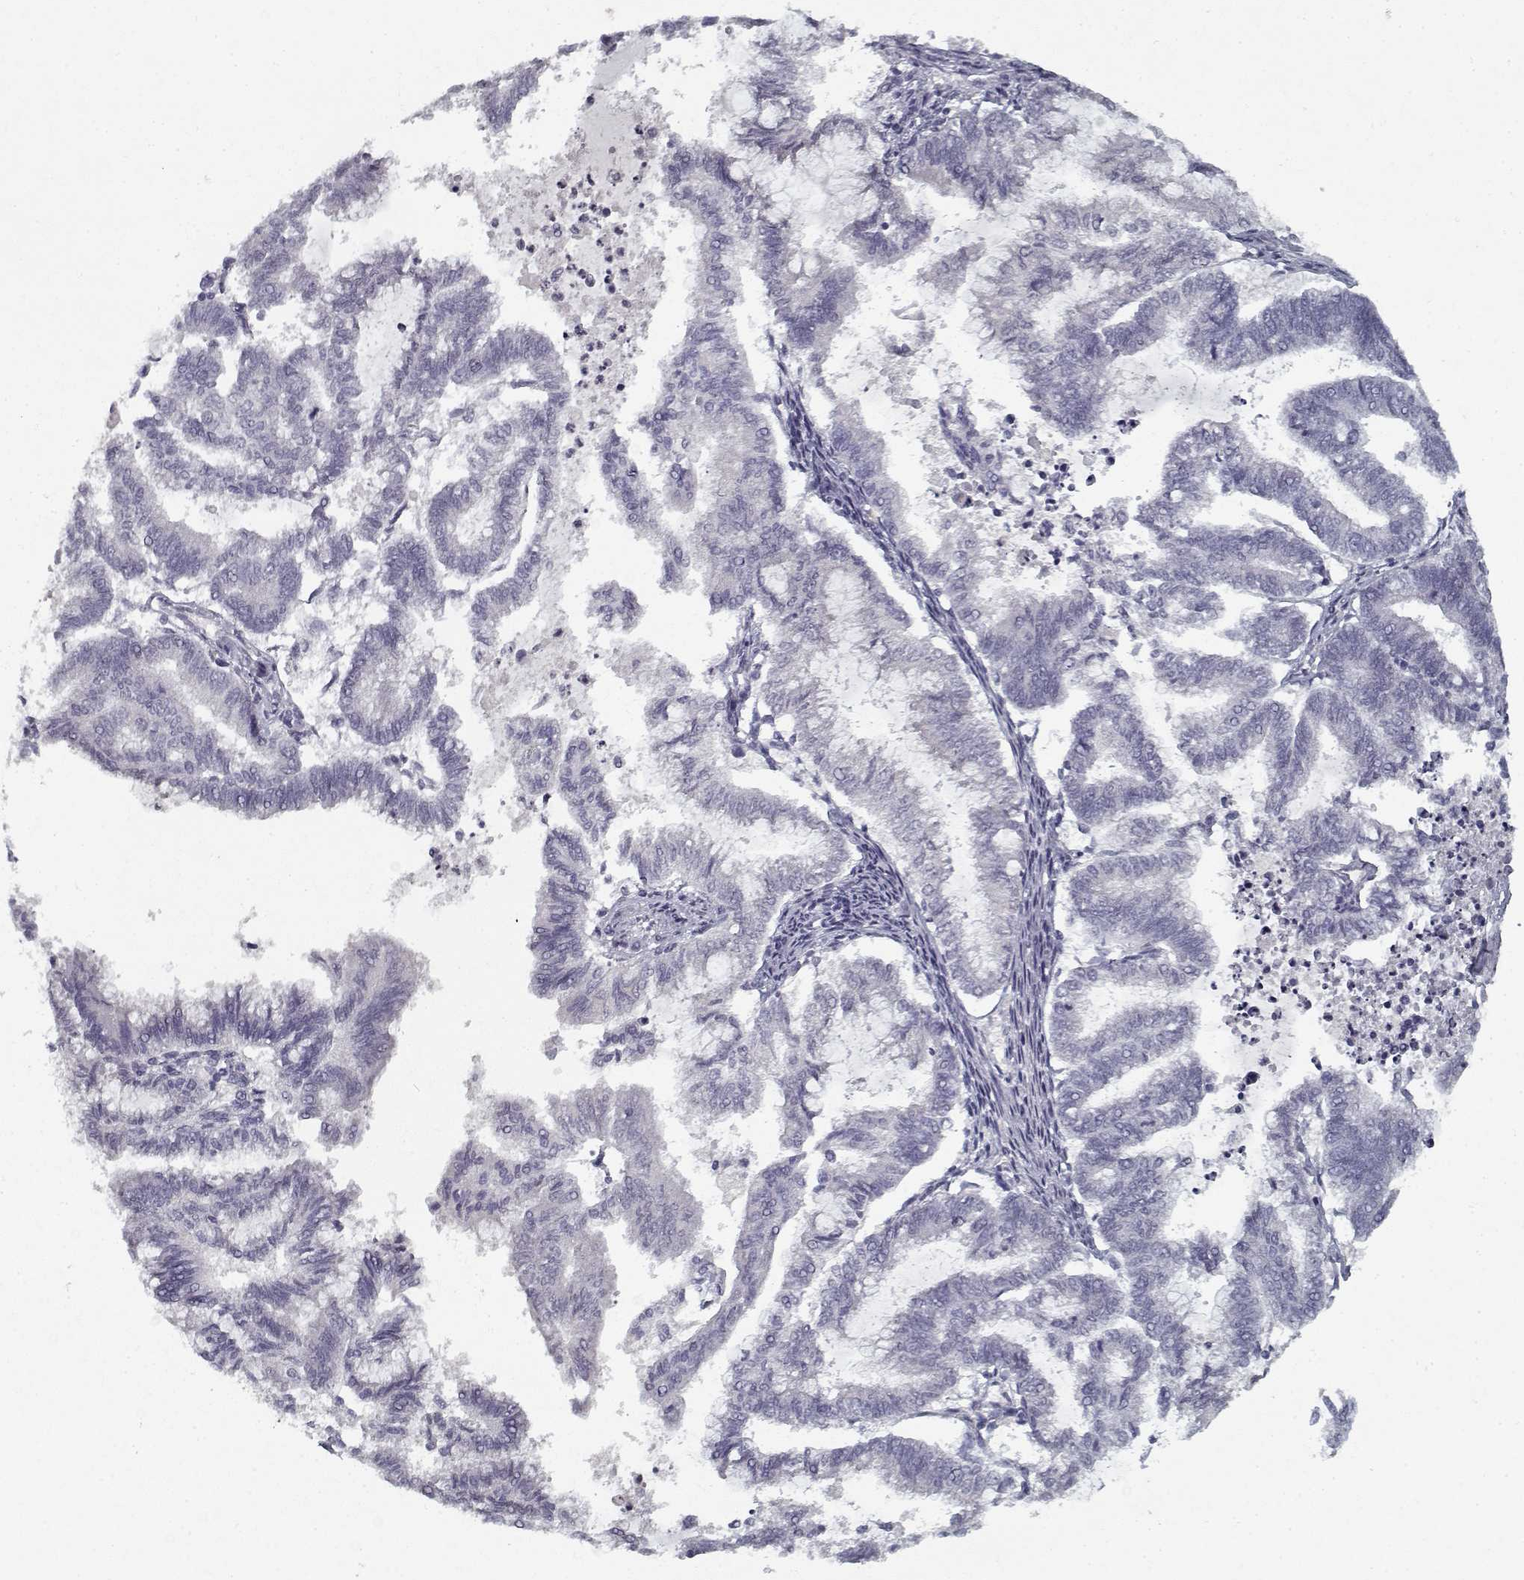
{"staining": {"intensity": "negative", "quantity": "none", "location": "none"}, "tissue": "endometrial cancer", "cell_type": "Tumor cells", "image_type": "cancer", "snomed": [{"axis": "morphology", "description": "Adenocarcinoma, NOS"}, {"axis": "topography", "description": "Endometrium"}], "caption": "This is an IHC histopathology image of endometrial cancer. There is no expression in tumor cells.", "gene": "GAD2", "patient": {"sex": "female", "age": 79}}